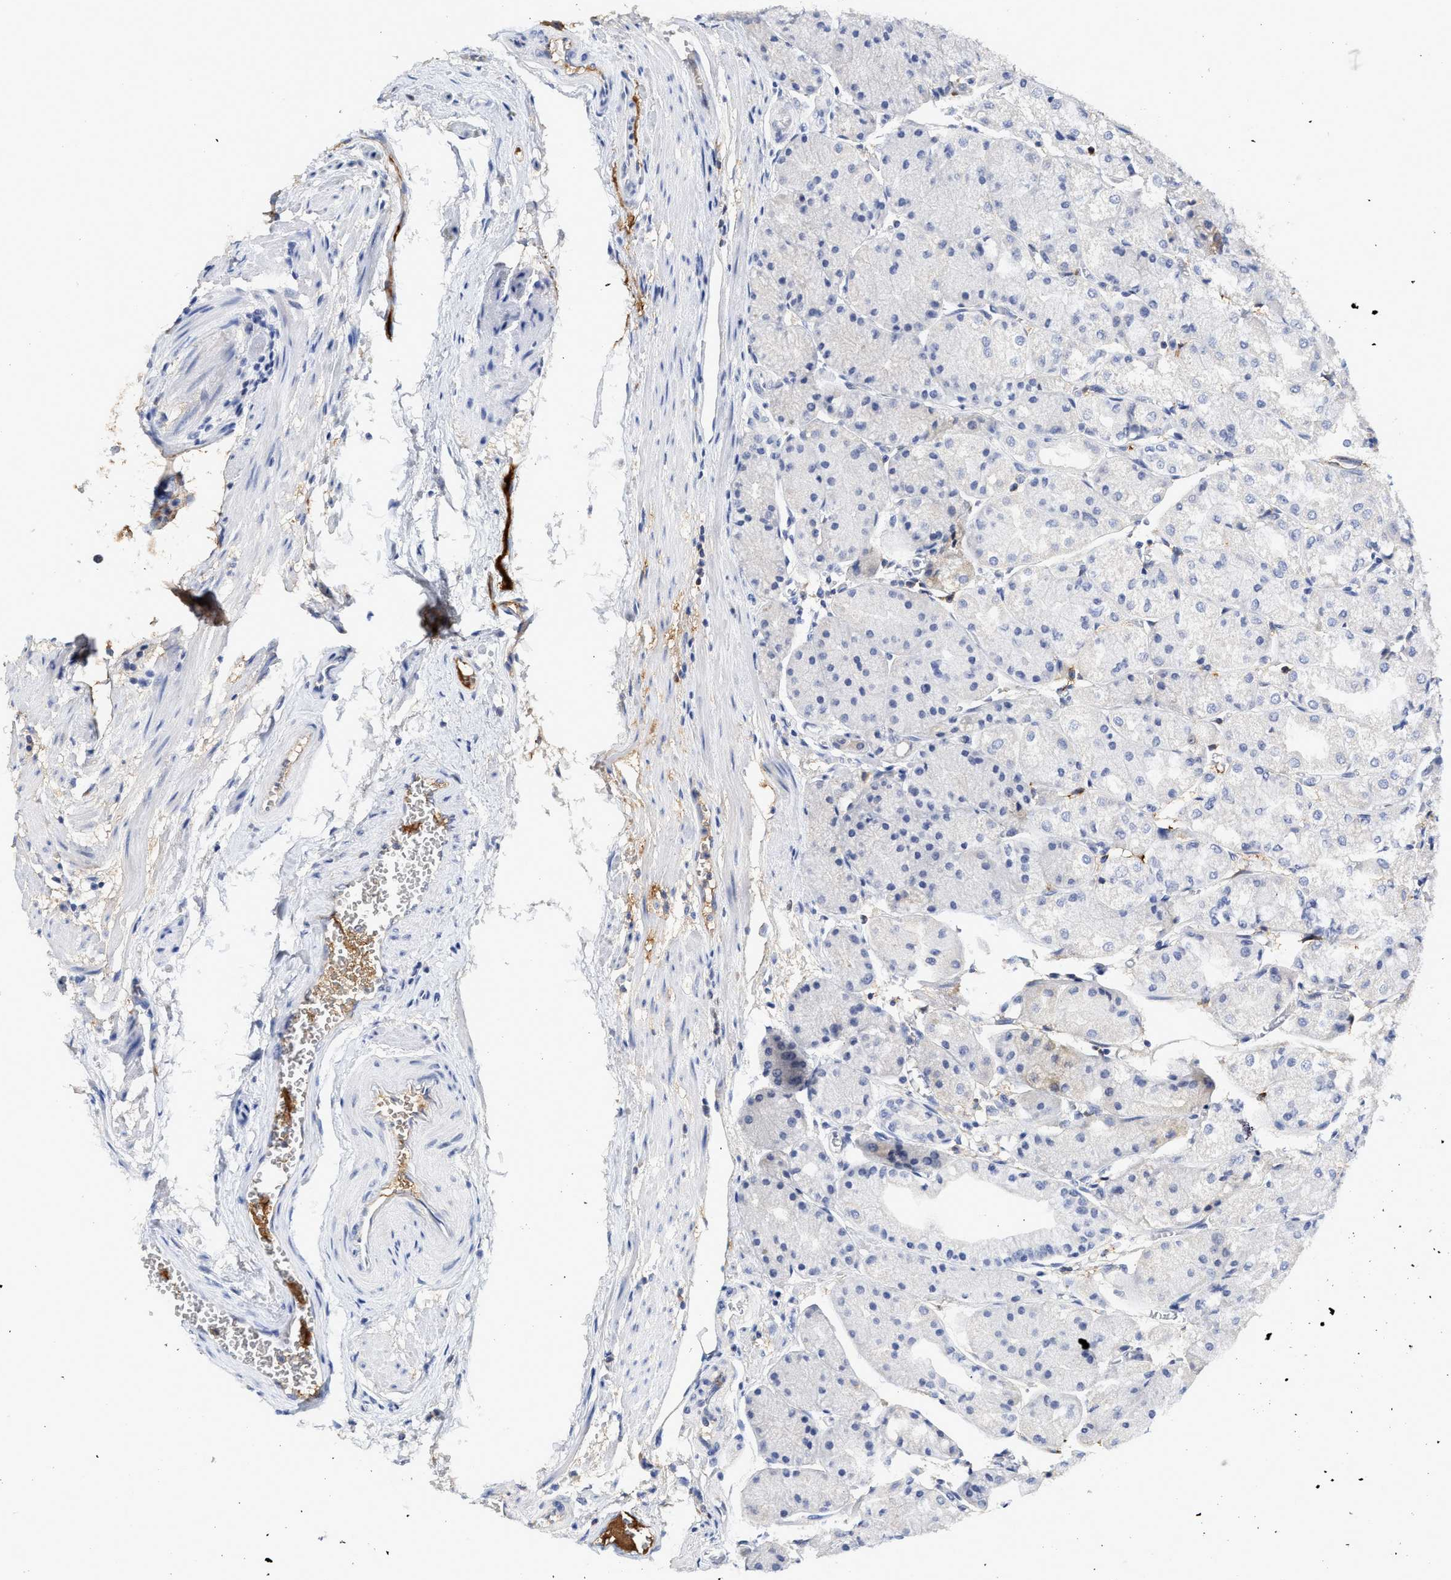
{"staining": {"intensity": "negative", "quantity": "none", "location": "none"}, "tissue": "stomach", "cell_type": "Glandular cells", "image_type": "normal", "snomed": [{"axis": "morphology", "description": "Normal tissue, NOS"}, {"axis": "topography", "description": "Stomach, upper"}], "caption": "Stomach stained for a protein using IHC shows no positivity glandular cells.", "gene": "C2", "patient": {"sex": "male", "age": 72}}